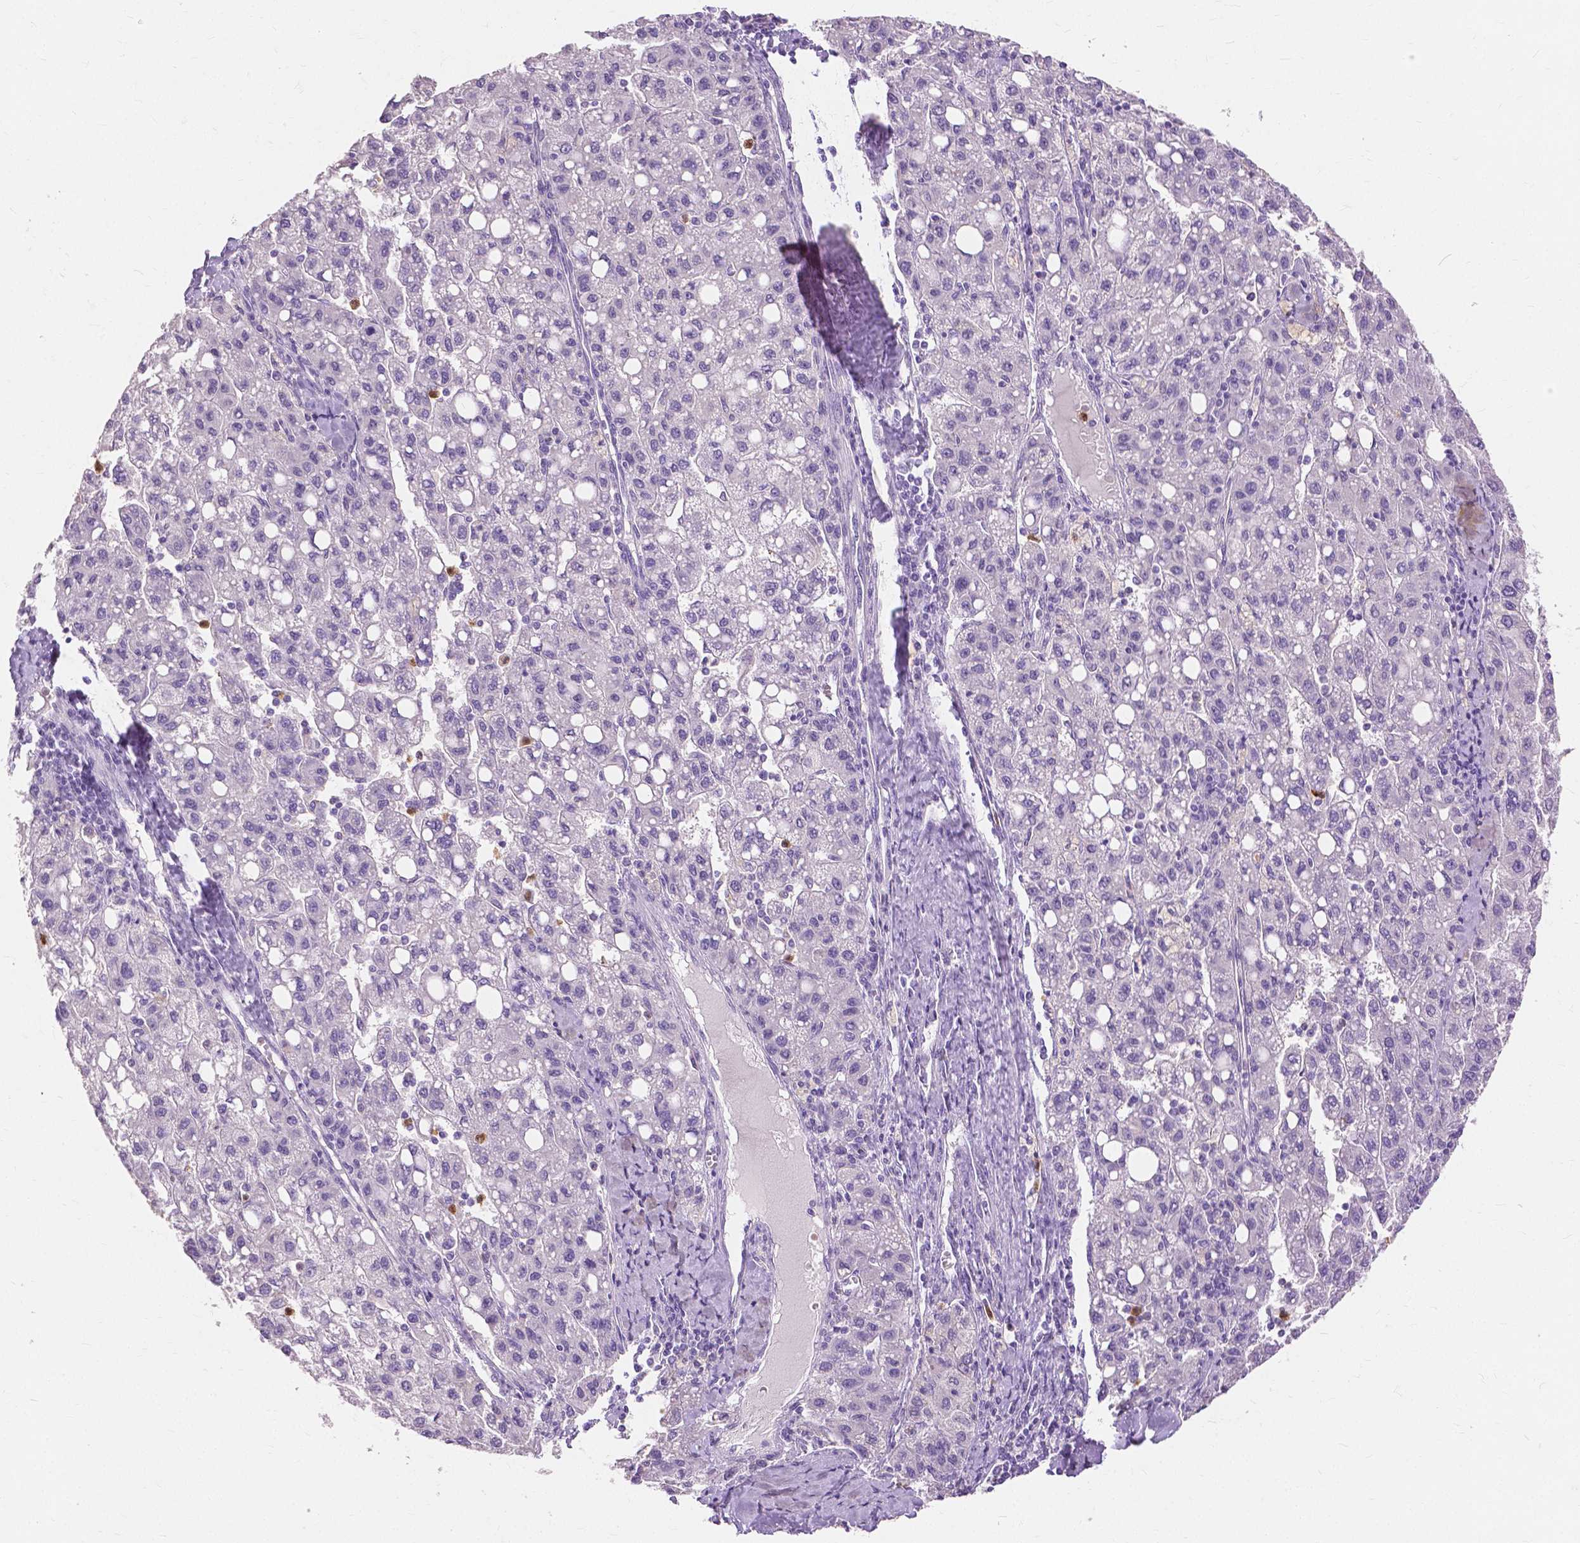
{"staining": {"intensity": "negative", "quantity": "none", "location": "none"}, "tissue": "liver cancer", "cell_type": "Tumor cells", "image_type": "cancer", "snomed": [{"axis": "morphology", "description": "Carcinoma, Hepatocellular, NOS"}, {"axis": "topography", "description": "Liver"}], "caption": "An image of liver hepatocellular carcinoma stained for a protein exhibits no brown staining in tumor cells.", "gene": "CXCR2", "patient": {"sex": "female", "age": 82}}